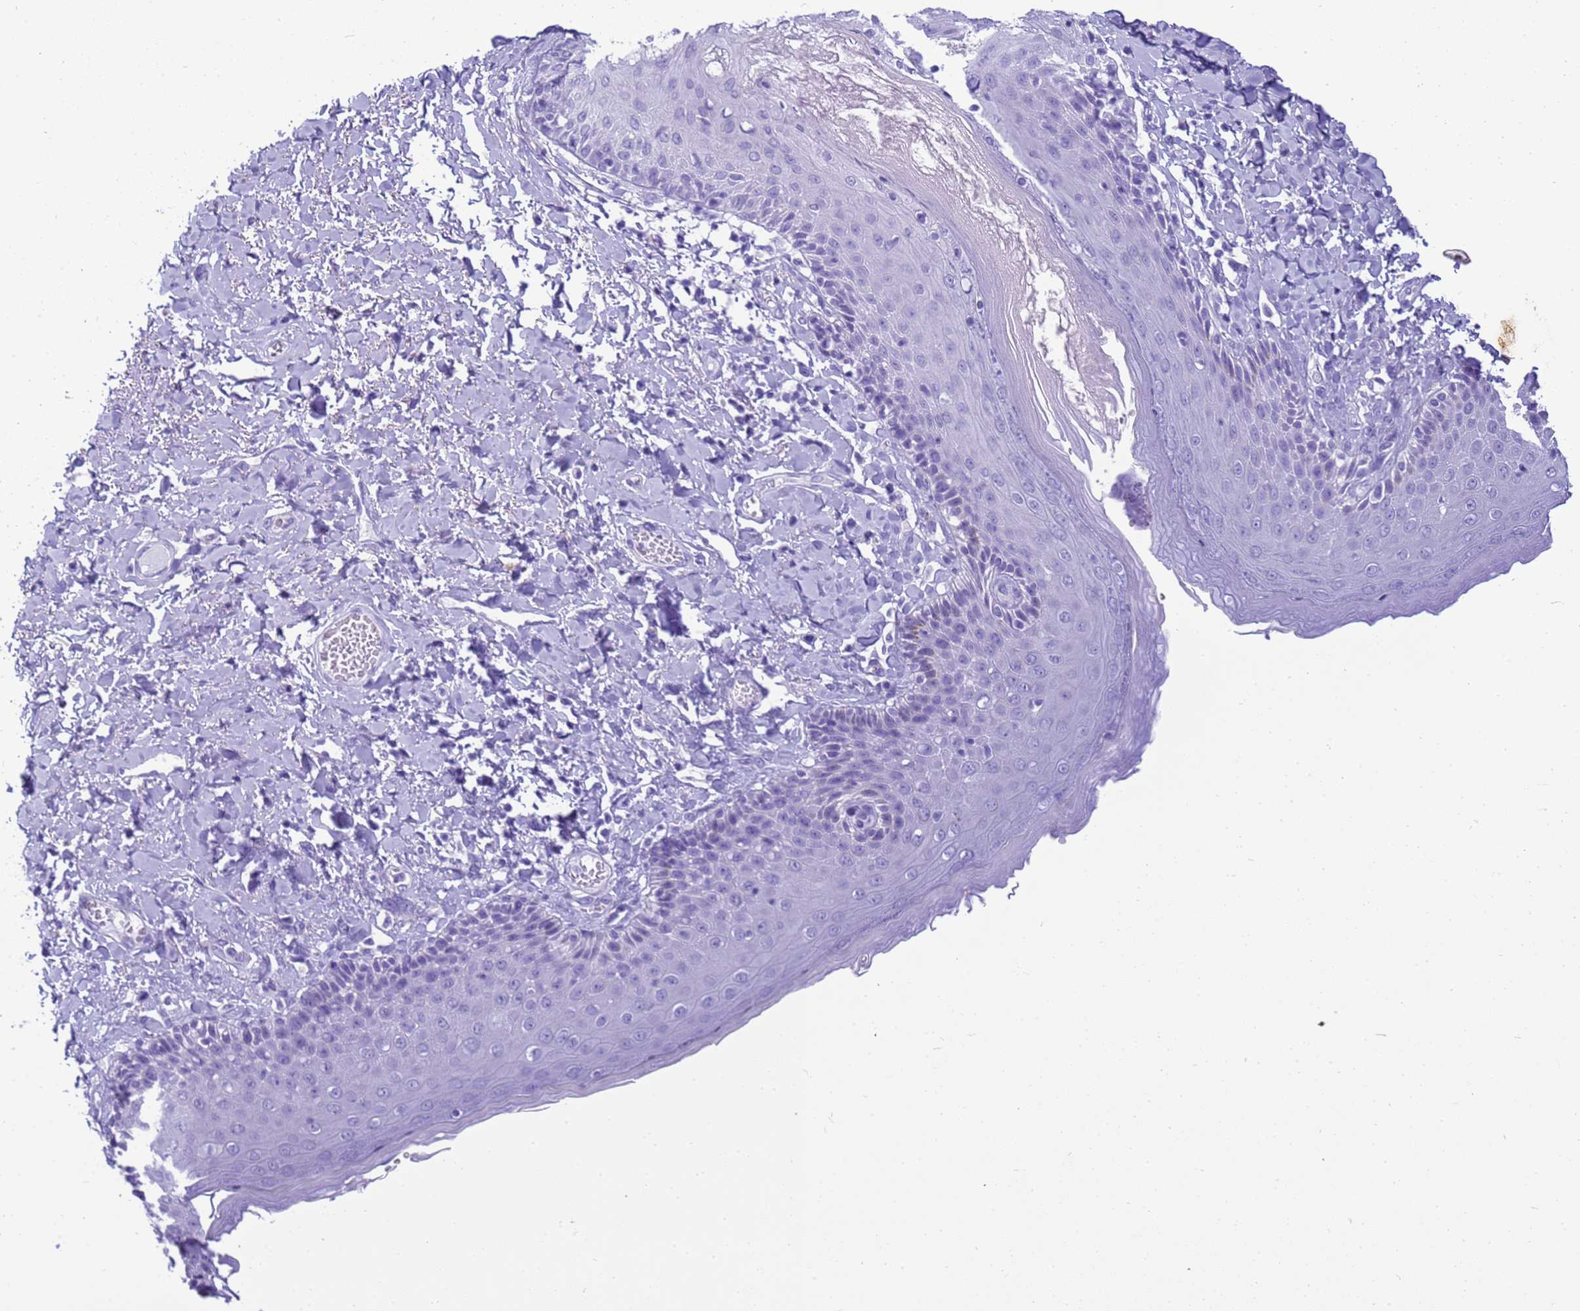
{"staining": {"intensity": "negative", "quantity": "none", "location": "none"}, "tissue": "skin", "cell_type": "Epidermal cells", "image_type": "normal", "snomed": [{"axis": "morphology", "description": "Normal tissue, NOS"}, {"axis": "topography", "description": "Anal"}], "caption": "The IHC histopathology image has no significant positivity in epidermal cells of skin. (DAB immunohistochemistry, high magnification).", "gene": "STATH", "patient": {"sex": "male", "age": 69}}